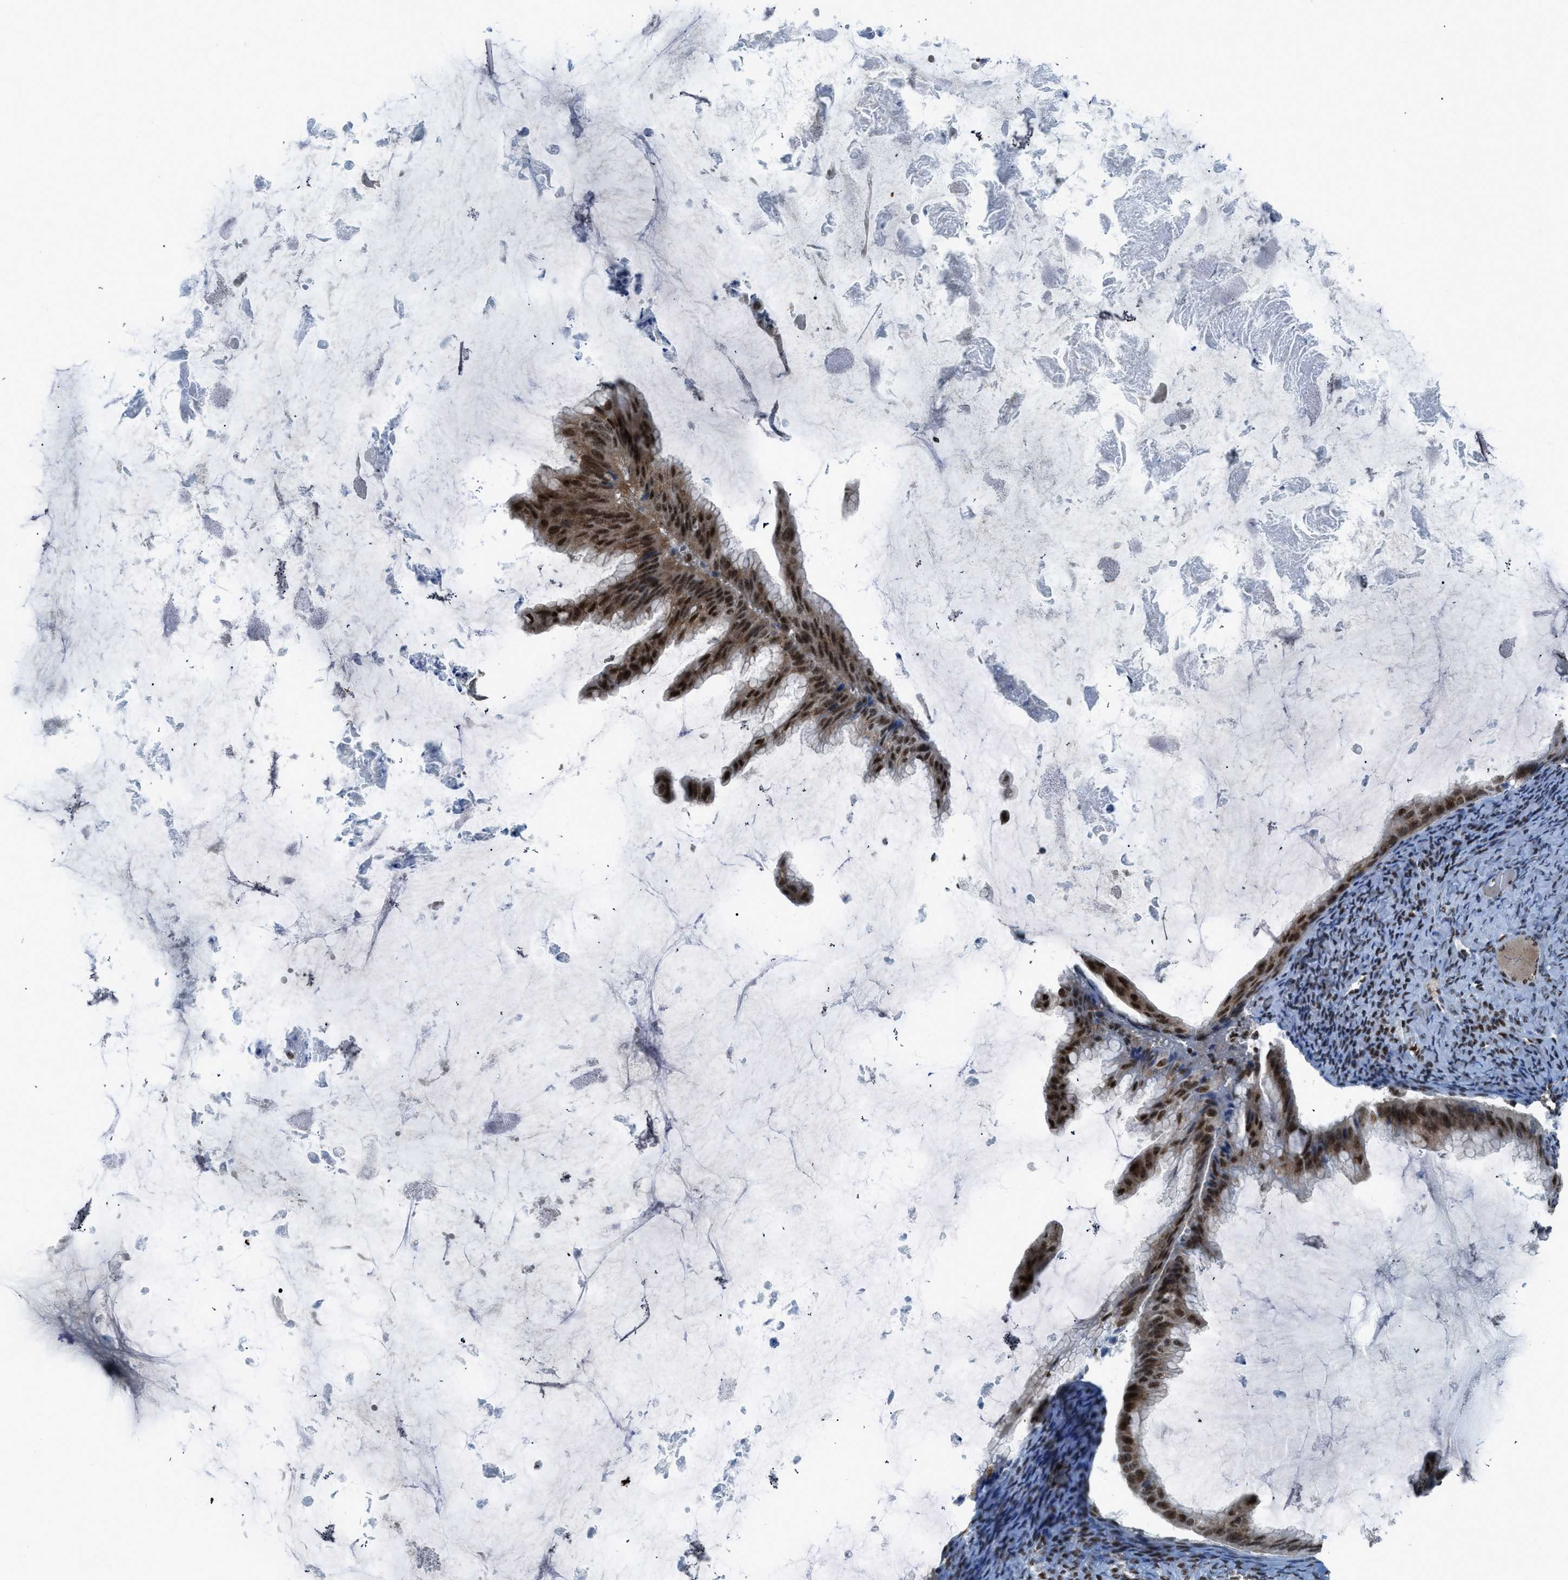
{"staining": {"intensity": "strong", "quantity": ">75%", "location": "nuclear"}, "tissue": "ovarian cancer", "cell_type": "Tumor cells", "image_type": "cancer", "snomed": [{"axis": "morphology", "description": "Cystadenocarcinoma, mucinous, NOS"}, {"axis": "topography", "description": "Ovary"}], "caption": "DAB (3,3'-diaminobenzidine) immunohistochemical staining of ovarian cancer demonstrates strong nuclear protein expression in about >75% of tumor cells. The staining was performed using DAB, with brown indicating positive protein expression. Nuclei are stained blue with hematoxylin.", "gene": "RAD51B", "patient": {"sex": "female", "age": 61}}